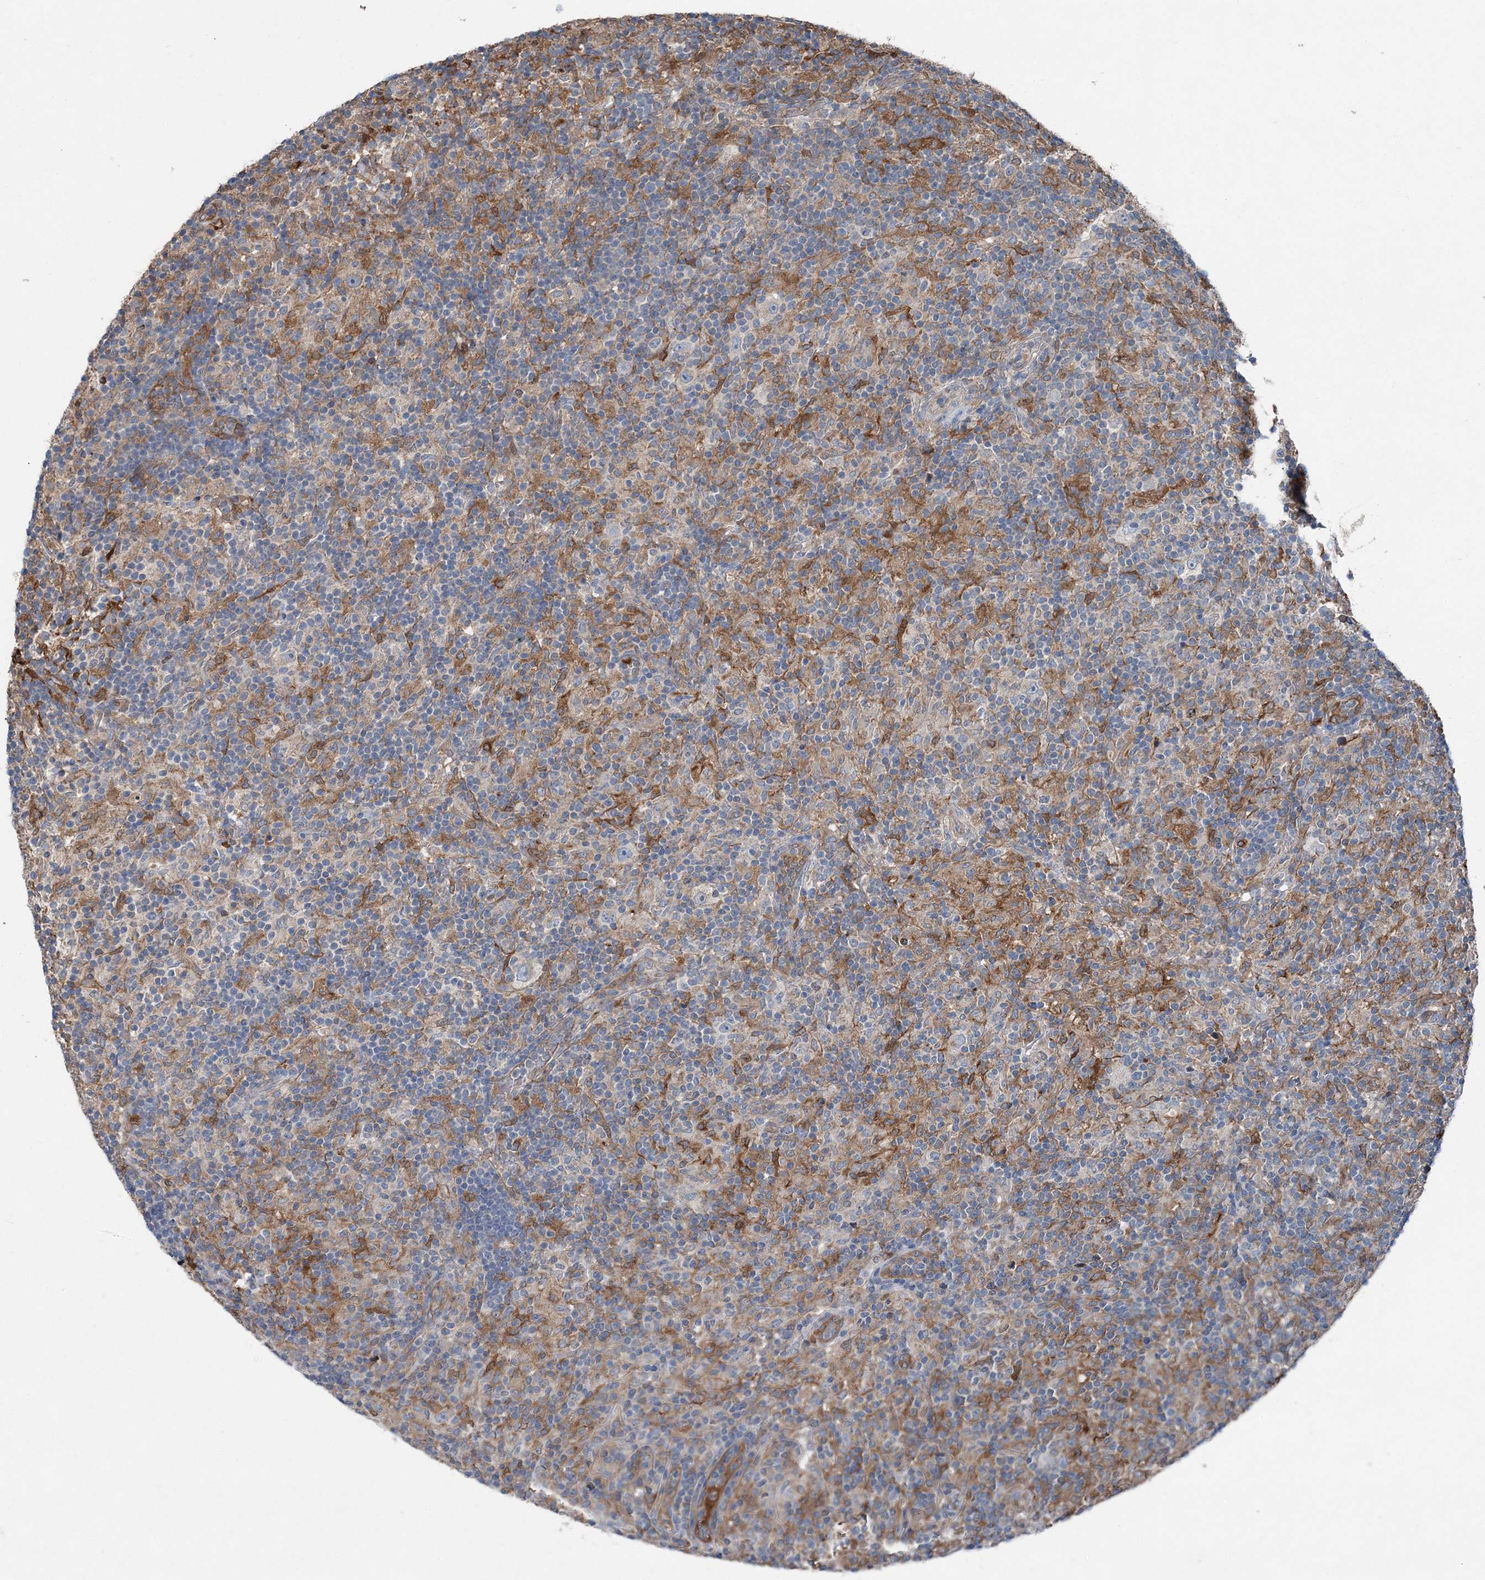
{"staining": {"intensity": "negative", "quantity": "none", "location": "none"}, "tissue": "lymphoma", "cell_type": "Tumor cells", "image_type": "cancer", "snomed": [{"axis": "morphology", "description": "Hodgkin's disease, NOS"}, {"axis": "topography", "description": "Lymph node"}], "caption": "Tumor cells are negative for brown protein staining in lymphoma.", "gene": "SPOPL", "patient": {"sex": "male", "age": 70}}